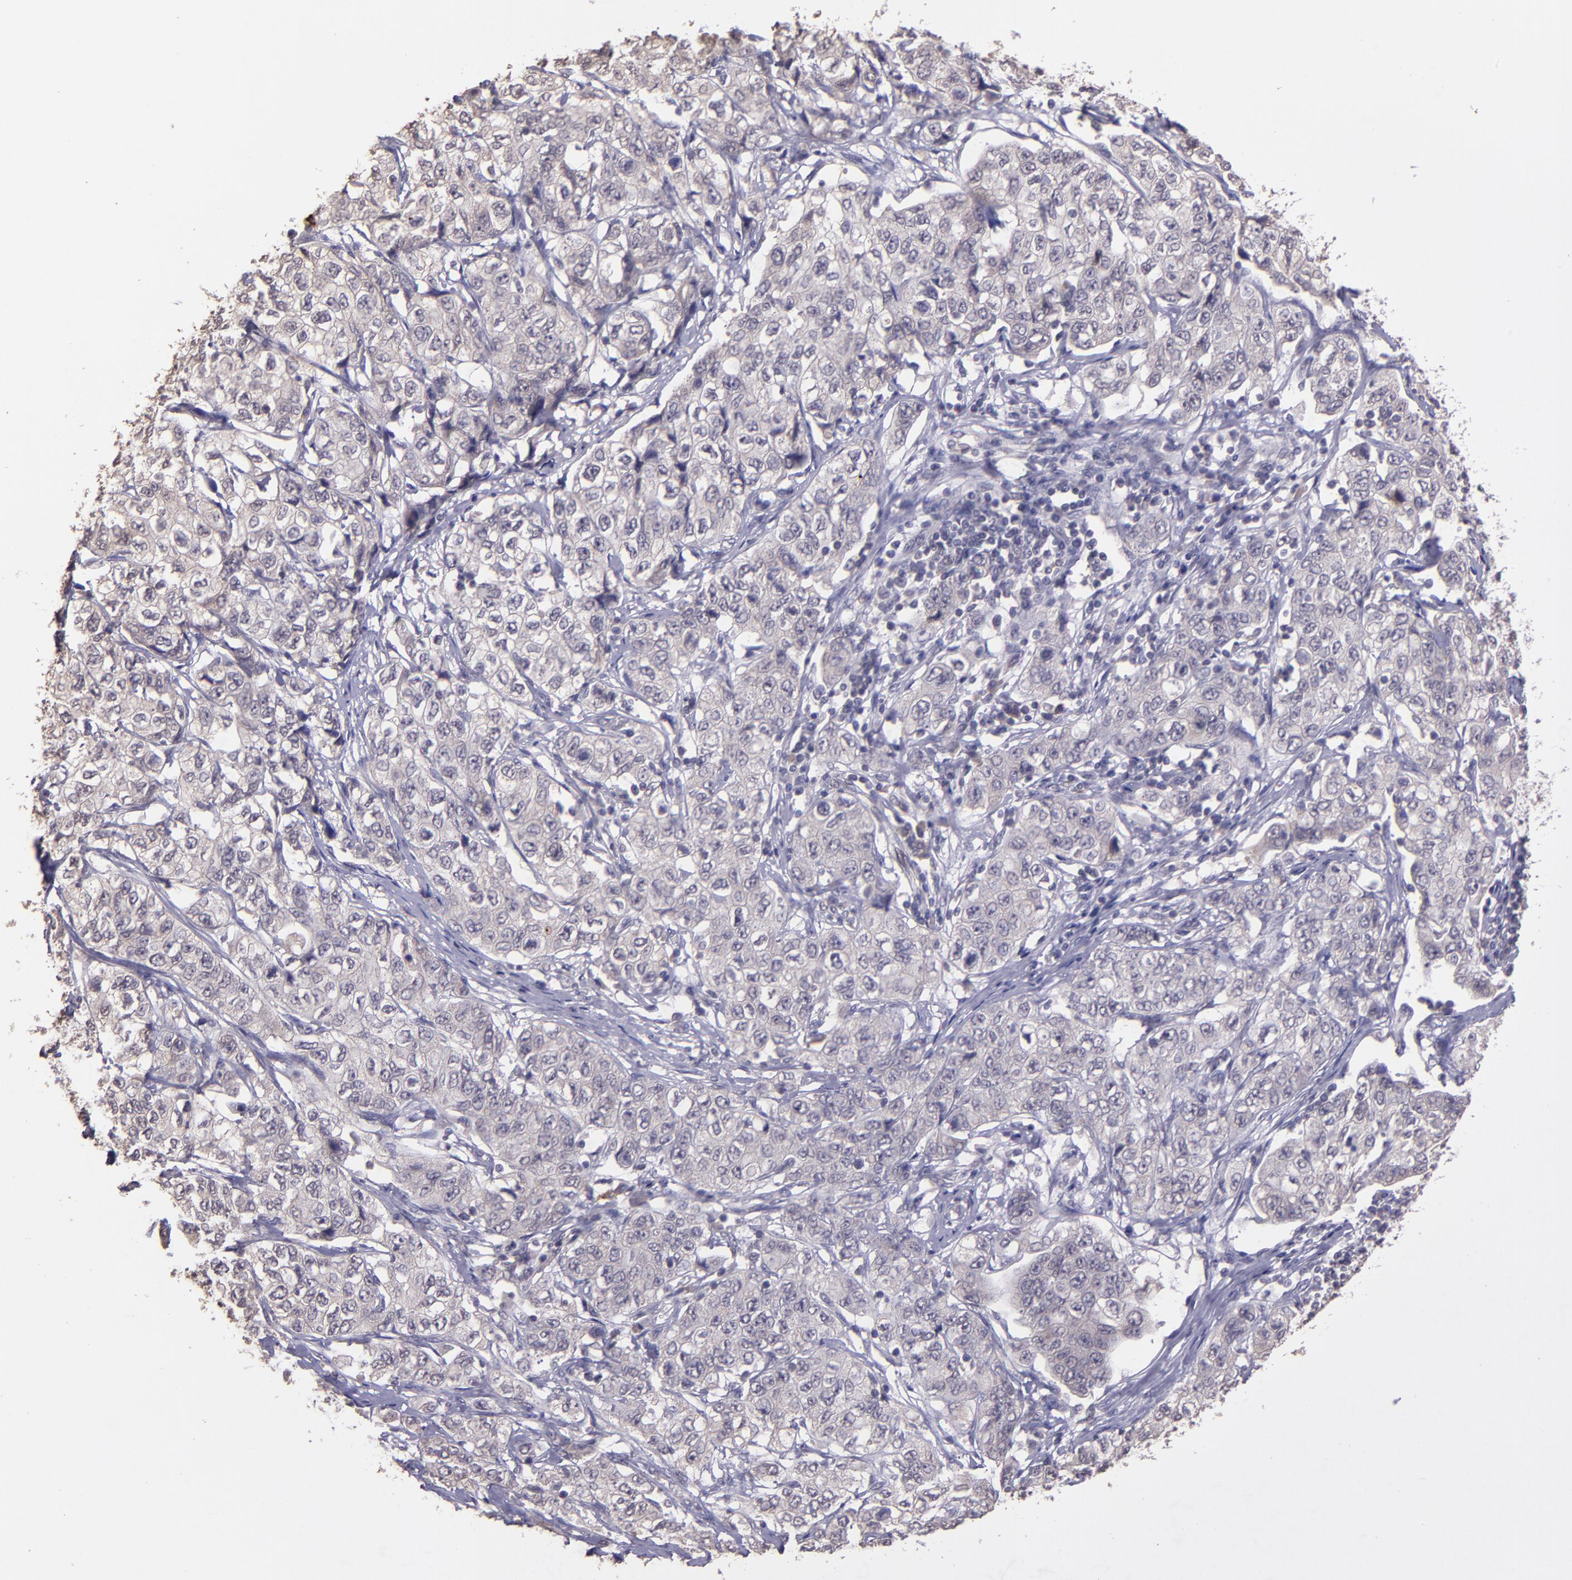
{"staining": {"intensity": "negative", "quantity": "none", "location": "none"}, "tissue": "stomach cancer", "cell_type": "Tumor cells", "image_type": "cancer", "snomed": [{"axis": "morphology", "description": "Adenocarcinoma, NOS"}, {"axis": "topography", "description": "Stomach"}], "caption": "Protein analysis of stomach adenocarcinoma reveals no significant positivity in tumor cells.", "gene": "TAF7L", "patient": {"sex": "male", "age": 48}}